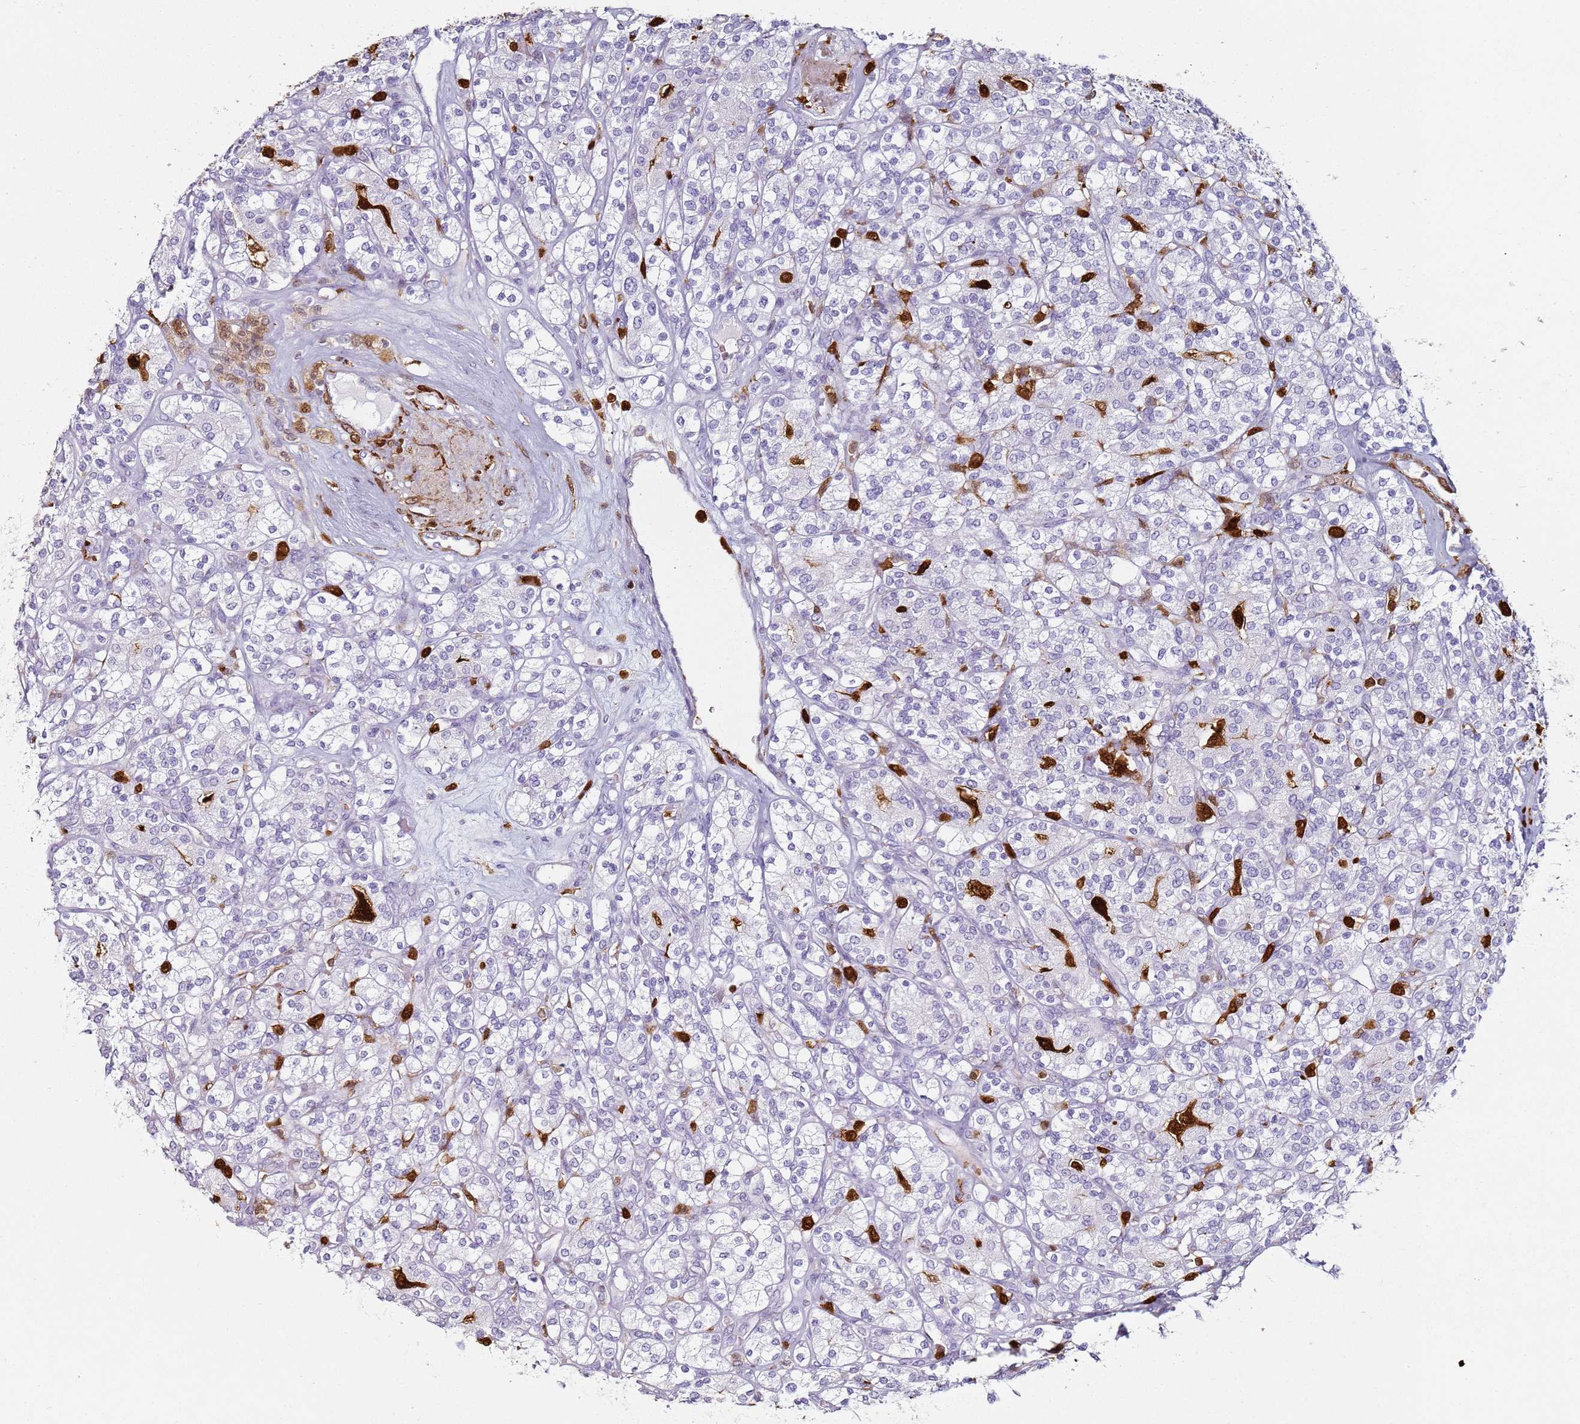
{"staining": {"intensity": "negative", "quantity": "none", "location": "none"}, "tissue": "renal cancer", "cell_type": "Tumor cells", "image_type": "cancer", "snomed": [{"axis": "morphology", "description": "Adenocarcinoma, NOS"}, {"axis": "topography", "description": "Kidney"}], "caption": "Image shows no protein expression in tumor cells of renal cancer tissue. (Immunohistochemistry (ihc), brightfield microscopy, high magnification).", "gene": "S100A4", "patient": {"sex": "male", "age": 77}}